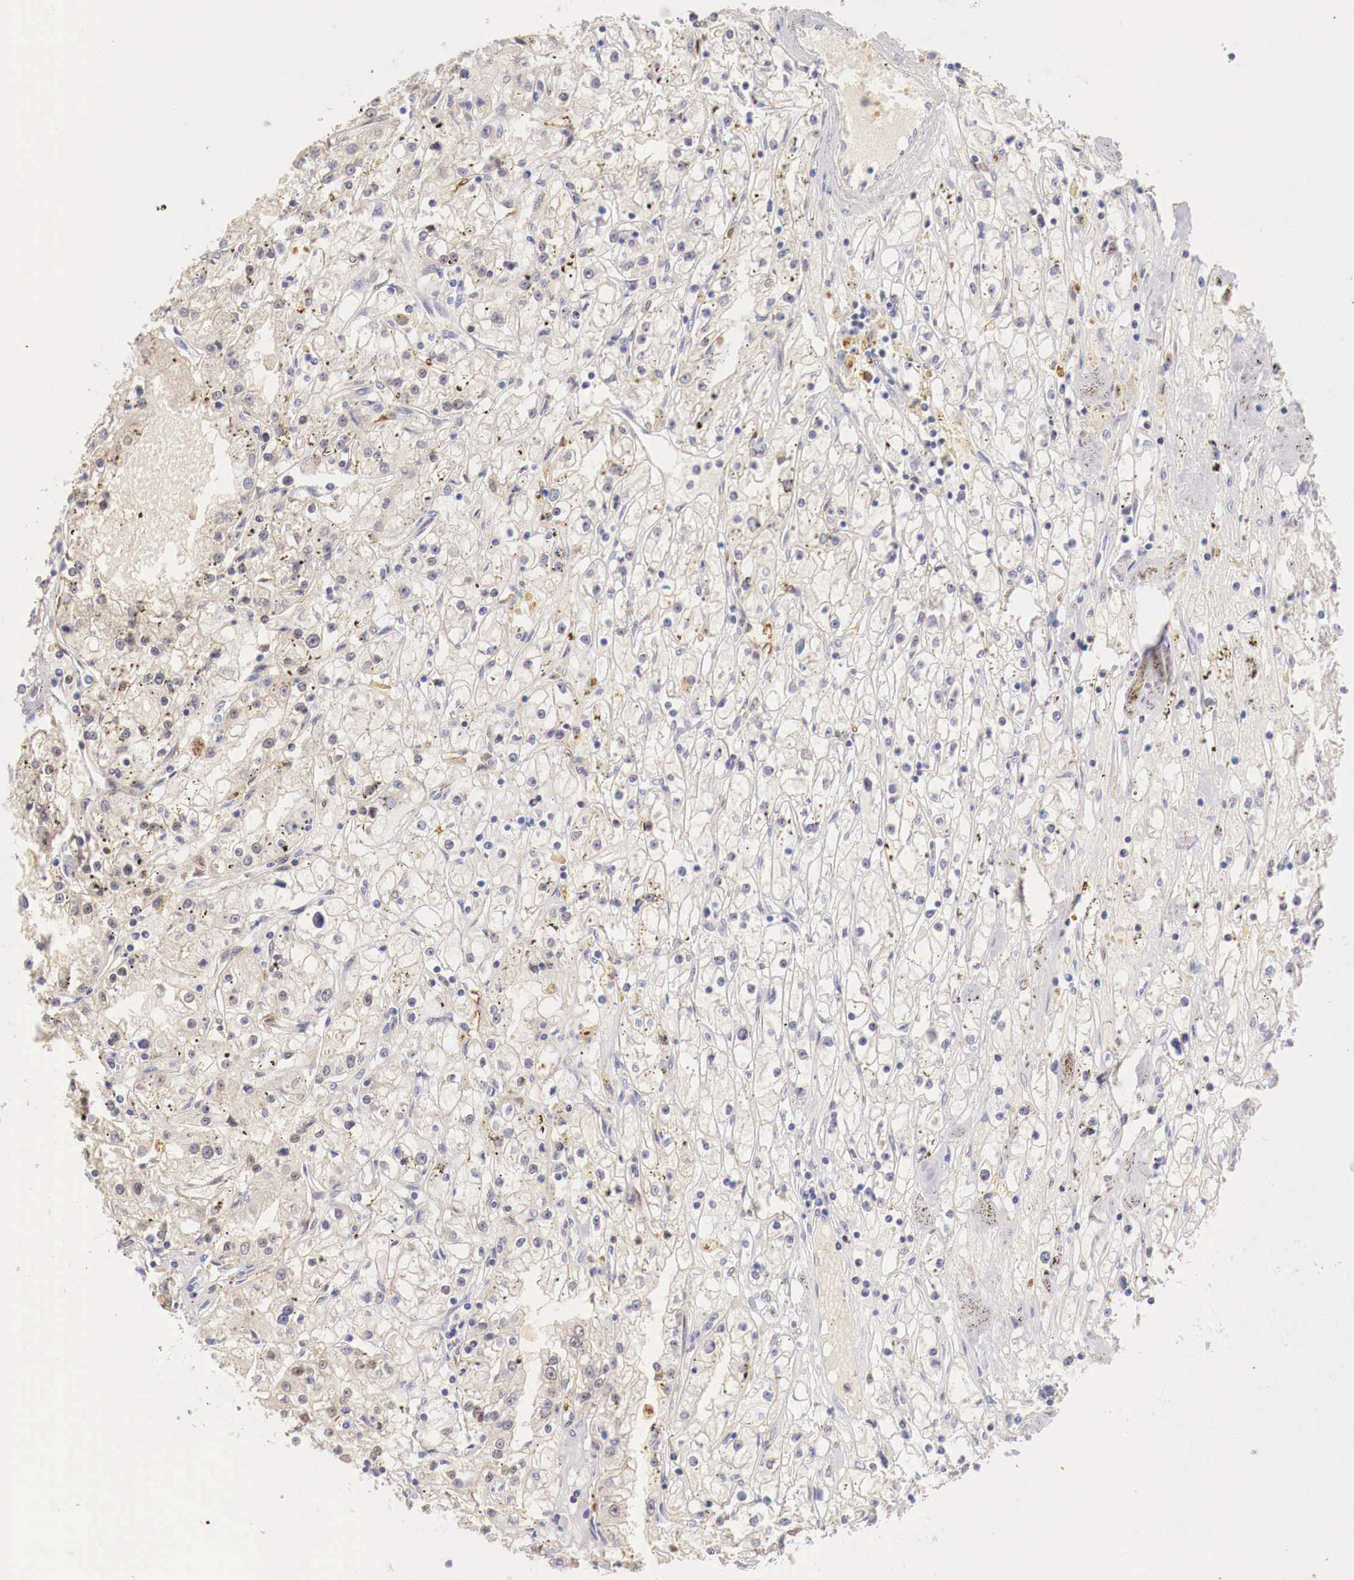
{"staining": {"intensity": "weak", "quantity": "<25%", "location": "cytoplasmic/membranous"}, "tissue": "renal cancer", "cell_type": "Tumor cells", "image_type": "cancer", "snomed": [{"axis": "morphology", "description": "Adenocarcinoma, NOS"}, {"axis": "topography", "description": "Kidney"}], "caption": "IHC micrograph of human renal cancer (adenocarcinoma) stained for a protein (brown), which displays no expression in tumor cells.", "gene": "ITIH6", "patient": {"sex": "male", "age": 56}}